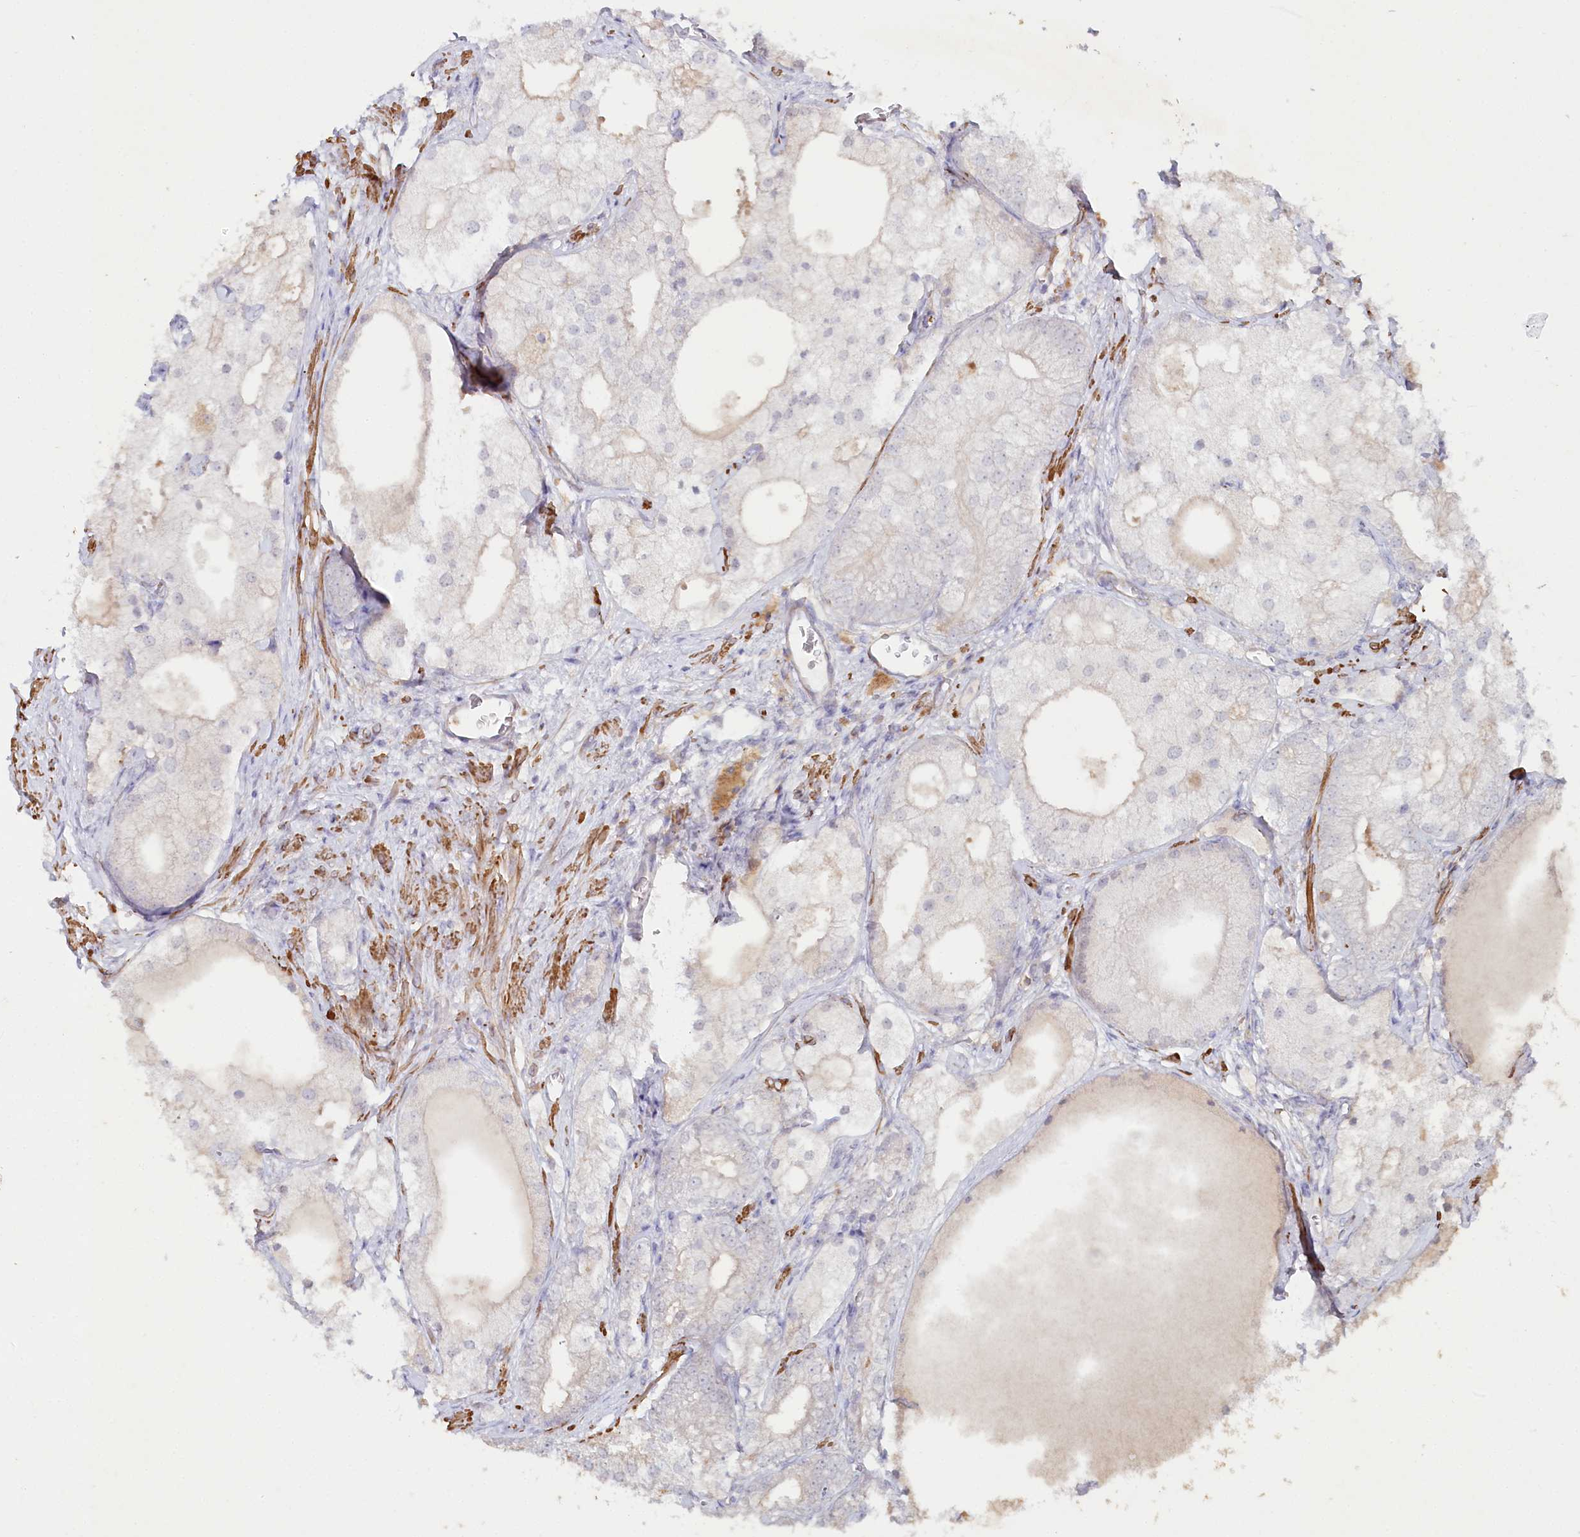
{"staining": {"intensity": "negative", "quantity": "none", "location": "none"}, "tissue": "prostate cancer", "cell_type": "Tumor cells", "image_type": "cancer", "snomed": [{"axis": "morphology", "description": "Adenocarcinoma, Low grade"}, {"axis": "topography", "description": "Prostate"}], "caption": "IHC micrograph of low-grade adenocarcinoma (prostate) stained for a protein (brown), which exhibits no staining in tumor cells.", "gene": "ALDH3B1", "patient": {"sex": "male", "age": 69}}